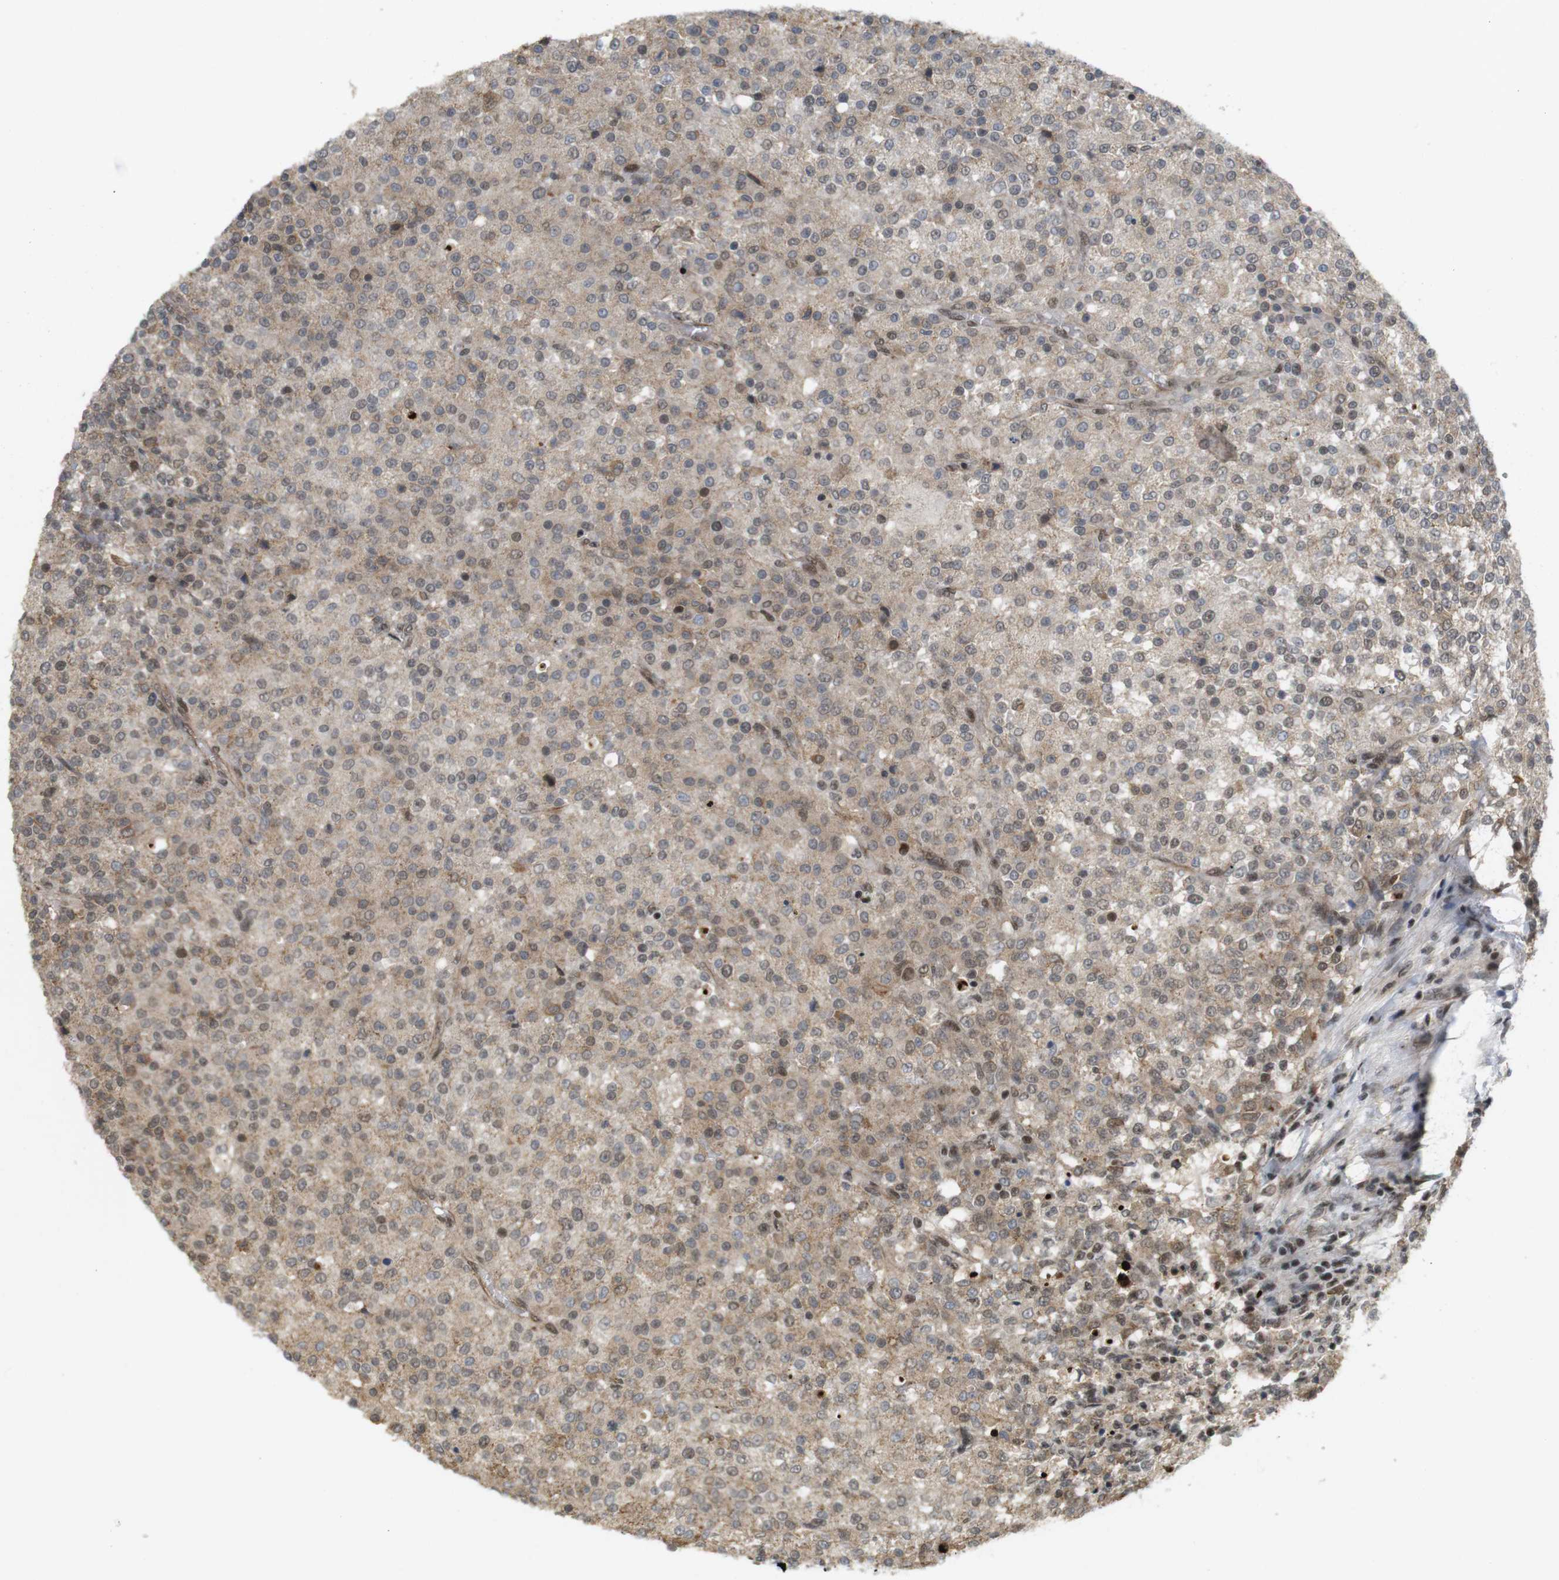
{"staining": {"intensity": "moderate", "quantity": "25%-75%", "location": "cytoplasmic/membranous,nuclear"}, "tissue": "testis cancer", "cell_type": "Tumor cells", "image_type": "cancer", "snomed": [{"axis": "morphology", "description": "Seminoma, NOS"}, {"axis": "topography", "description": "Testis"}], "caption": "Seminoma (testis) was stained to show a protein in brown. There is medium levels of moderate cytoplasmic/membranous and nuclear staining in approximately 25%-75% of tumor cells.", "gene": "SP2", "patient": {"sex": "male", "age": 59}}